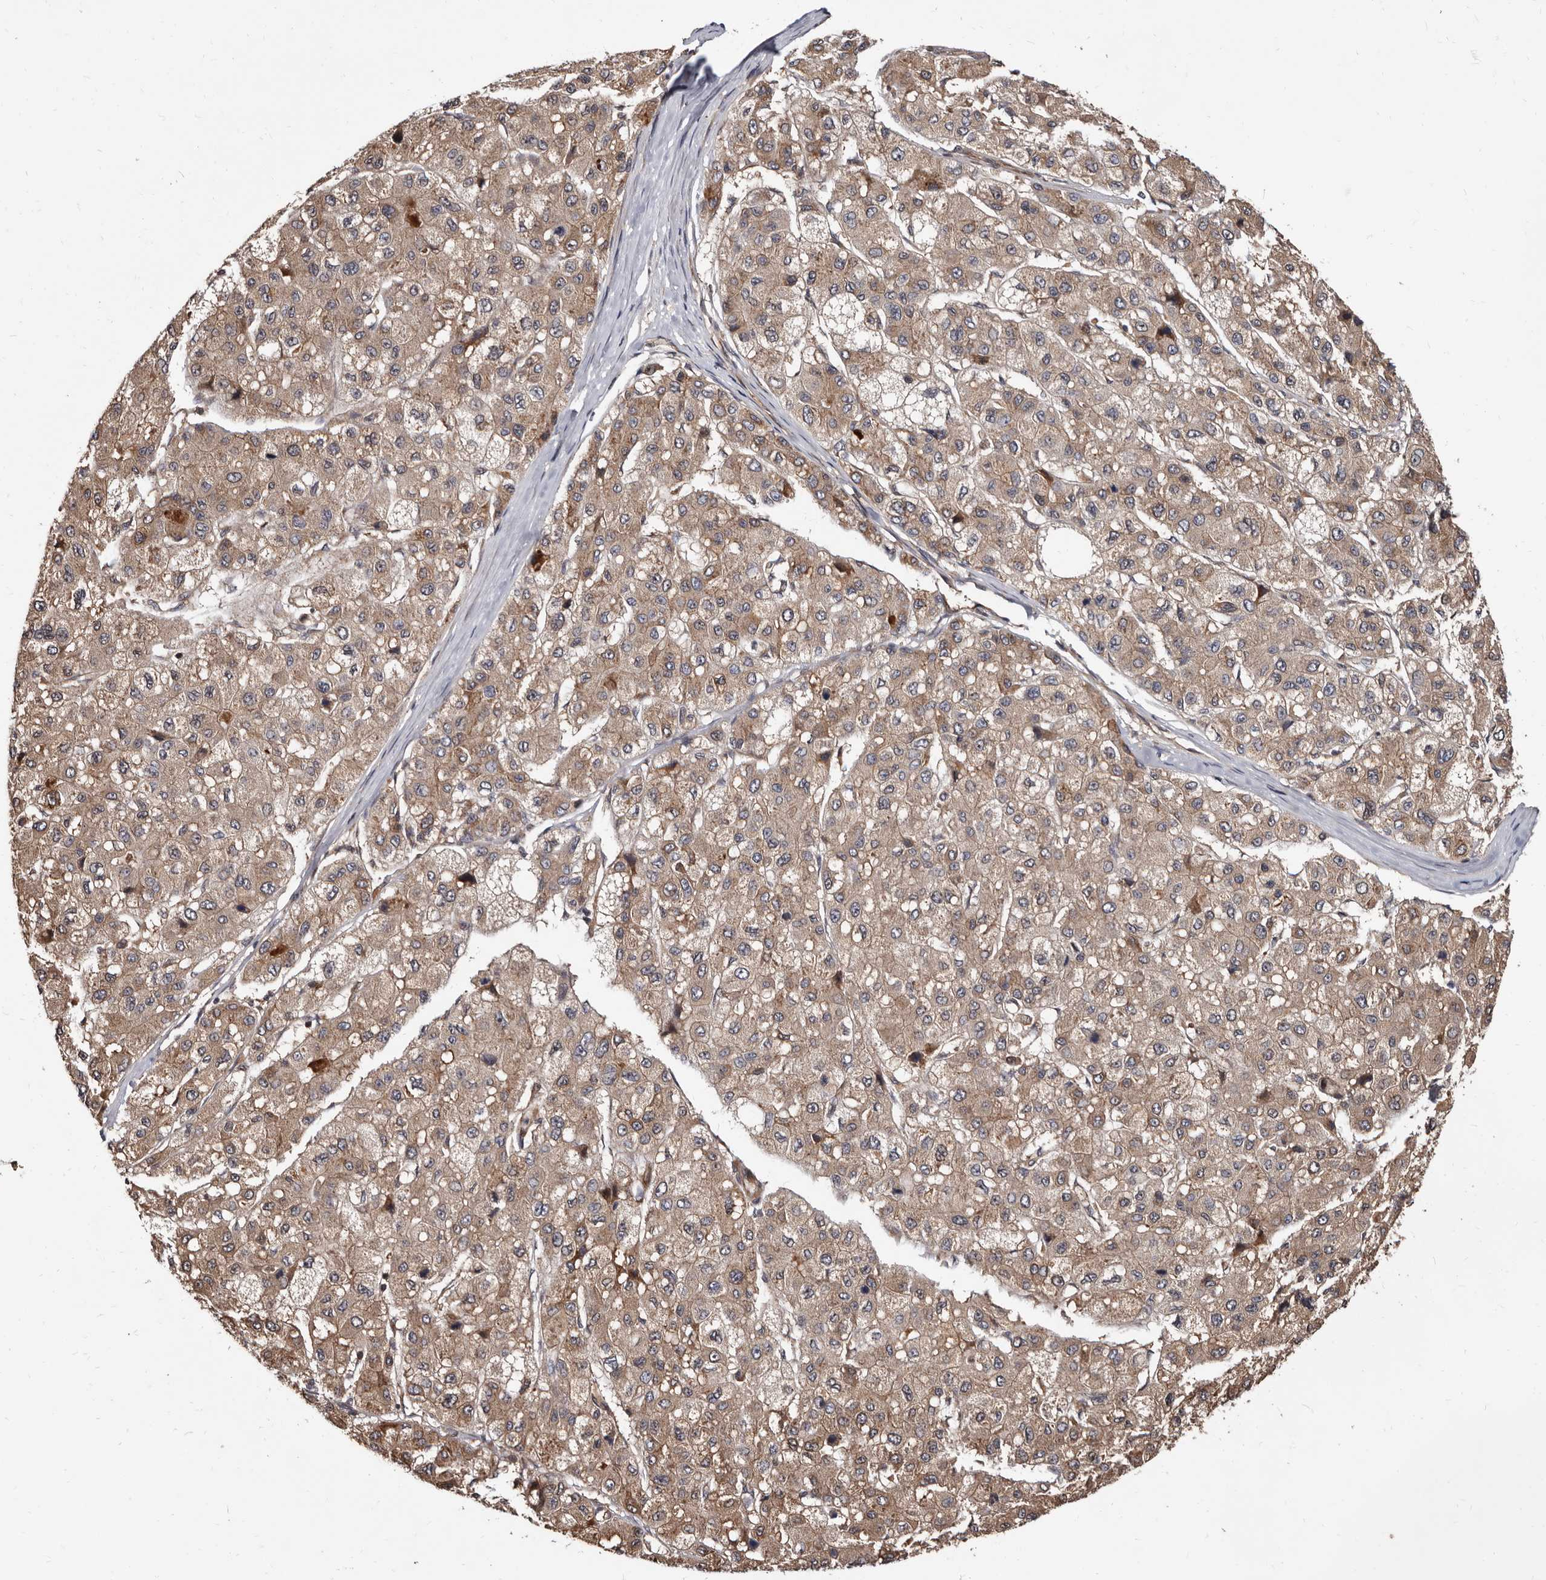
{"staining": {"intensity": "moderate", "quantity": ">75%", "location": "cytoplasmic/membranous"}, "tissue": "liver cancer", "cell_type": "Tumor cells", "image_type": "cancer", "snomed": [{"axis": "morphology", "description": "Carcinoma, Hepatocellular, NOS"}, {"axis": "topography", "description": "Liver"}], "caption": "An IHC image of neoplastic tissue is shown. Protein staining in brown labels moderate cytoplasmic/membranous positivity in liver cancer (hepatocellular carcinoma) within tumor cells.", "gene": "WEE2", "patient": {"sex": "male", "age": 80}}